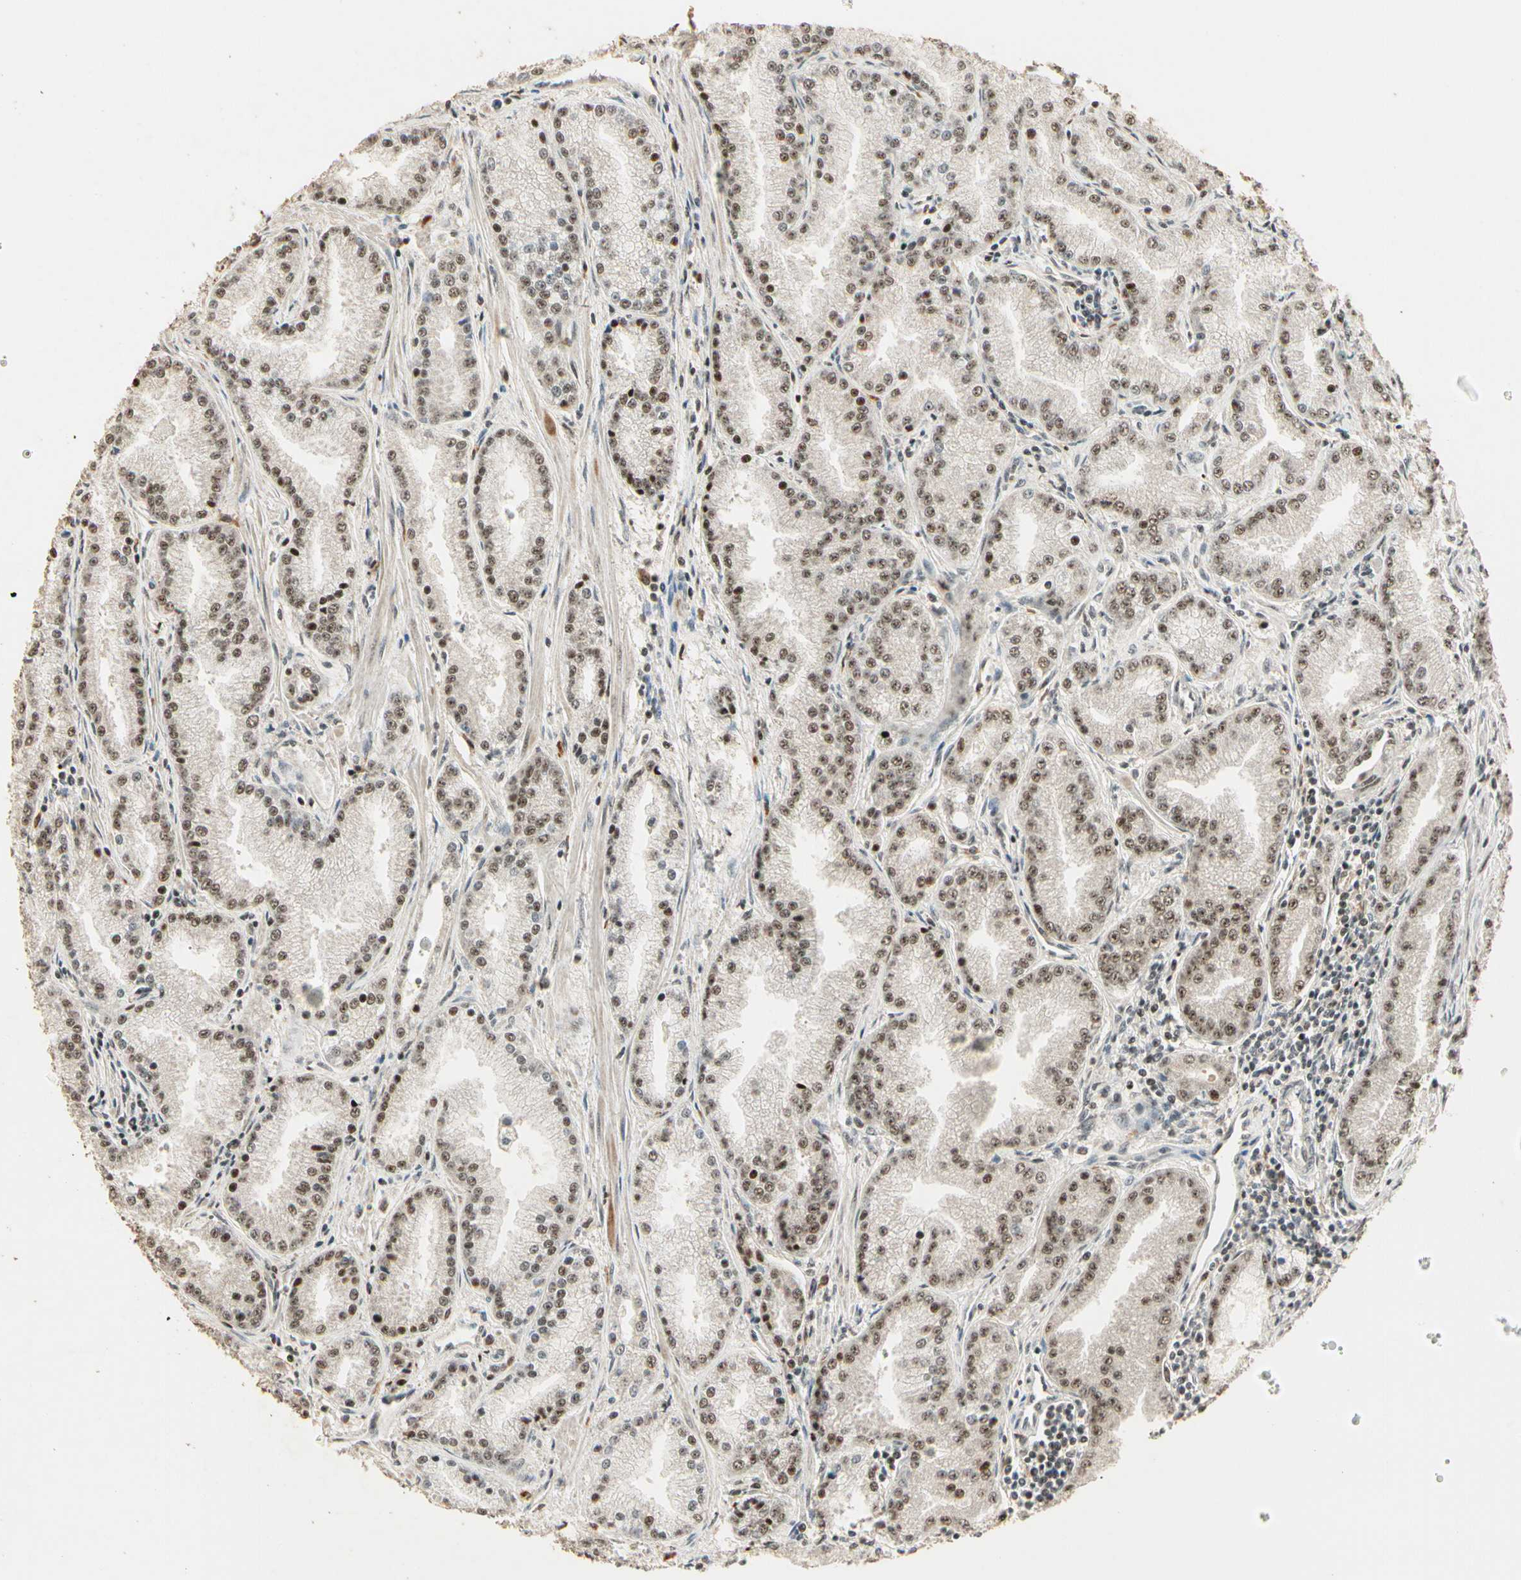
{"staining": {"intensity": "weak", "quantity": ">75%", "location": "nuclear"}, "tissue": "prostate cancer", "cell_type": "Tumor cells", "image_type": "cancer", "snomed": [{"axis": "morphology", "description": "Adenocarcinoma, High grade"}, {"axis": "topography", "description": "Prostate"}], "caption": "Prostate high-grade adenocarcinoma stained with DAB IHC exhibits low levels of weak nuclear expression in about >75% of tumor cells.", "gene": "RBM25", "patient": {"sex": "male", "age": 61}}